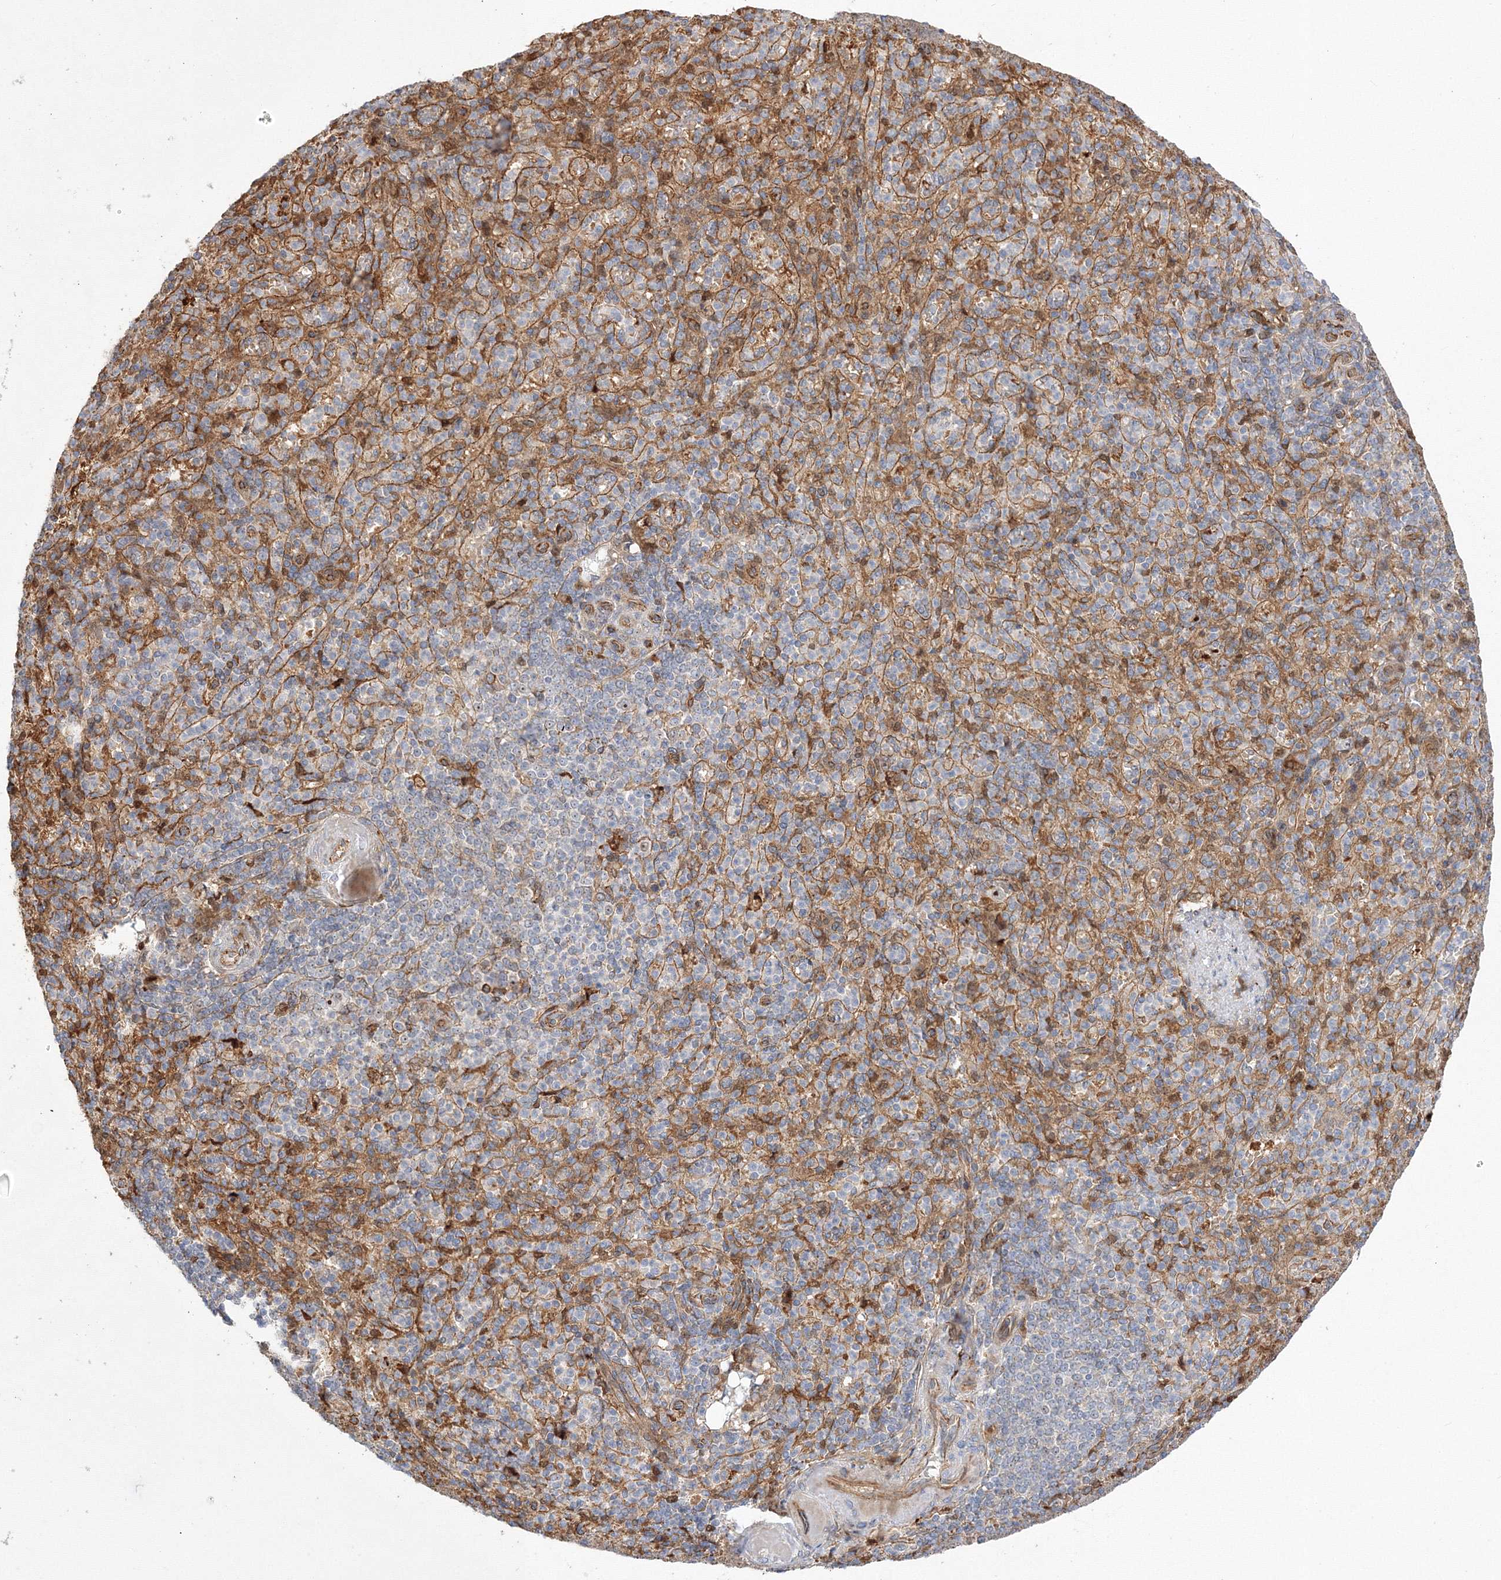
{"staining": {"intensity": "moderate", "quantity": "25%-75%", "location": "cytoplasmic/membranous"}, "tissue": "spleen", "cell_type": "Cells in red pulp", "image_type": "normal", "snomed": [{"axis": "morphology", "description": "Normal tissue, NOS"}, {"axis": "topography", "description": "Spleen"}], "caption": "Immunohistochemical staining of unremarkable spleen displays 25%-75% levels of moderate cytoplasmic/membranous protein positivity in approximately 25%-75% of cells in red pulp. (IHC, brightfield microscopy, high magnification).", "gene": "NPM3", "patient": {"sex": "female", "age": 74}}